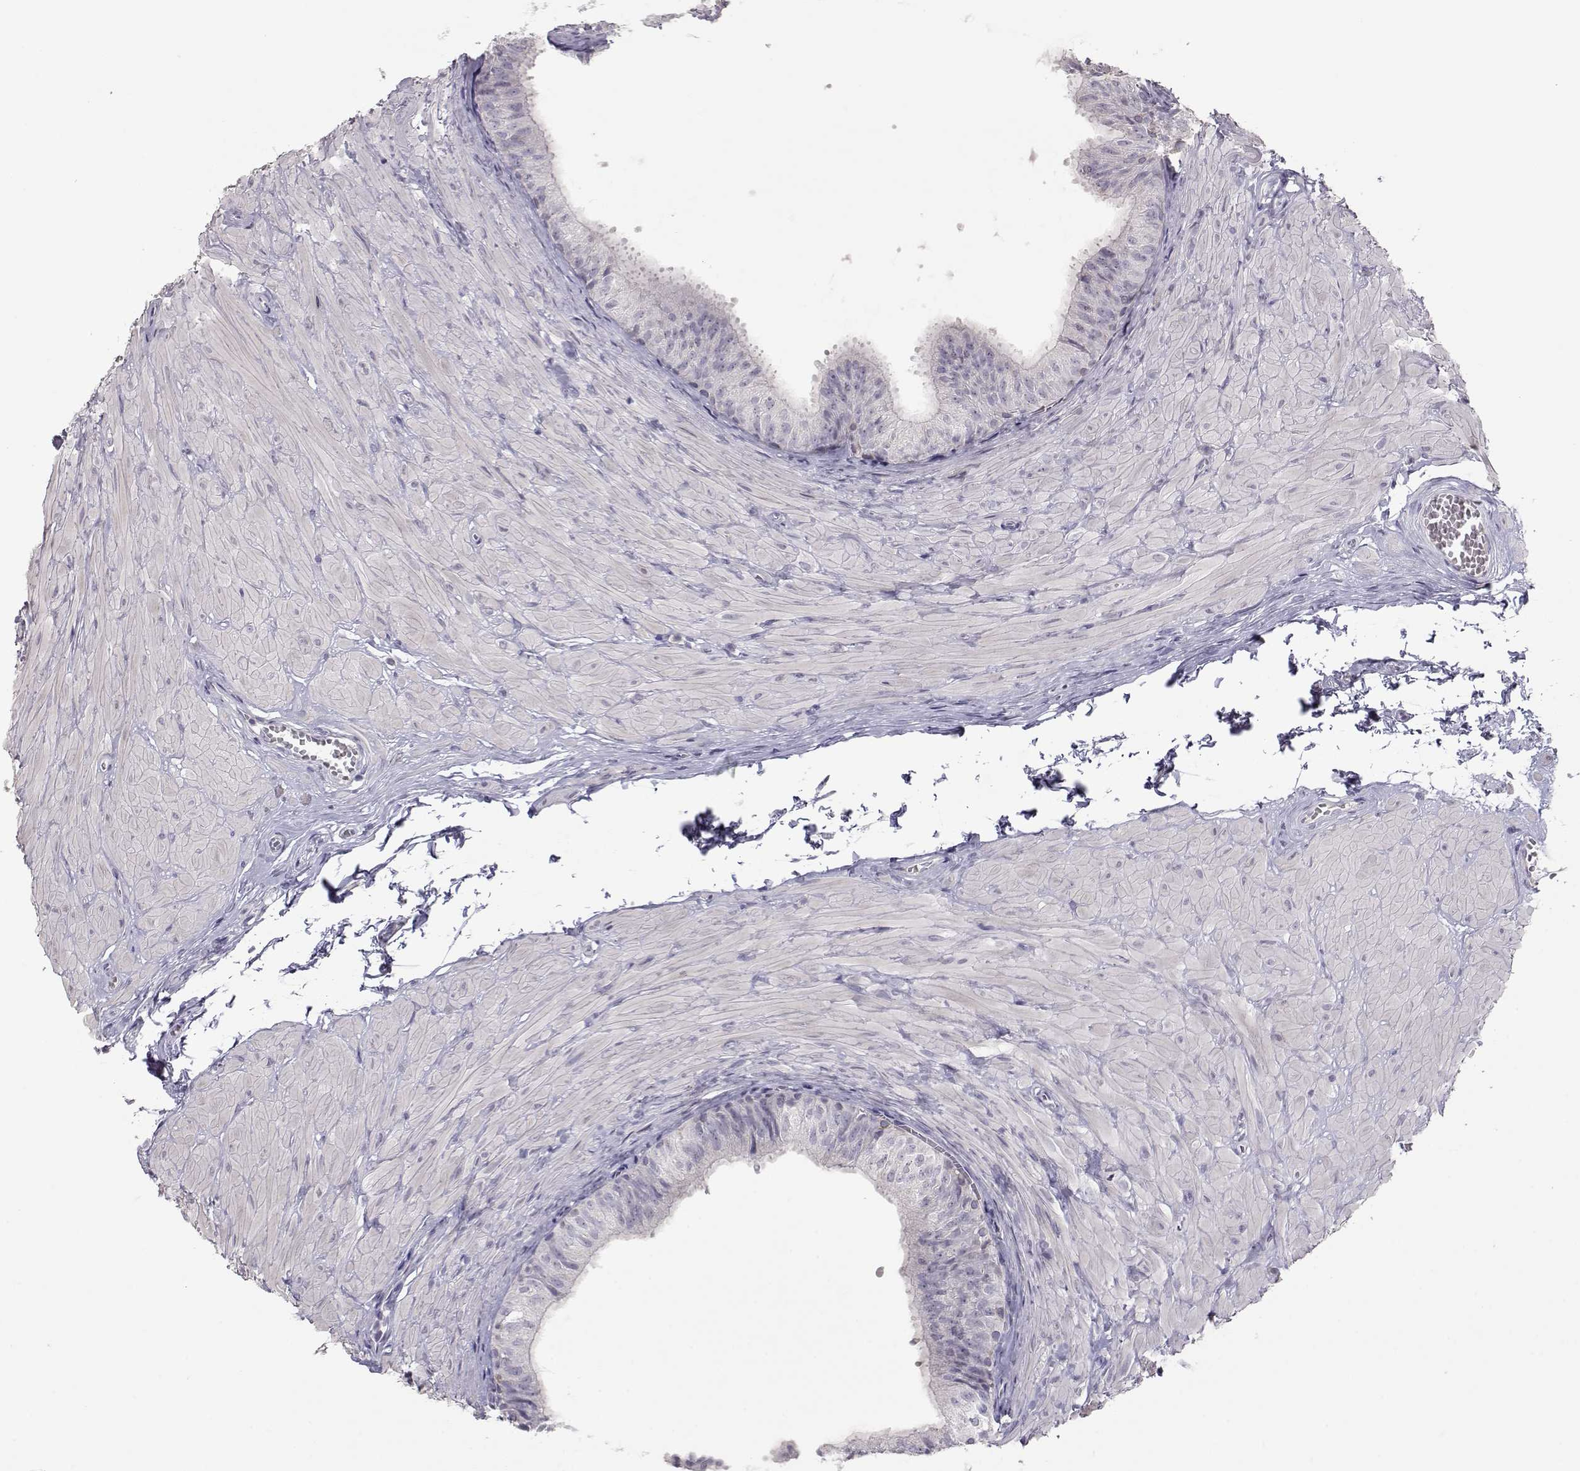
{"staining": {"intensity": "negative", "quantity": "none", "location": "none"}, "tissue": "epididymis", "cell_type": "Glandular cells", "image_type": "normal", "snomed": [{"axis": "morphology", "description": "Normal tissue, NOS"}, {"axis": "topography", "description": "Epididymis"}, {"axis": "topography", "description": "Vas deferens"}], "caption": "Epididymis stained for a protein using immunohistochemistry exhibits no positivity glandular cells.", "gene": "LAMB3", "patient": {"sex": "male", "age": 23}}